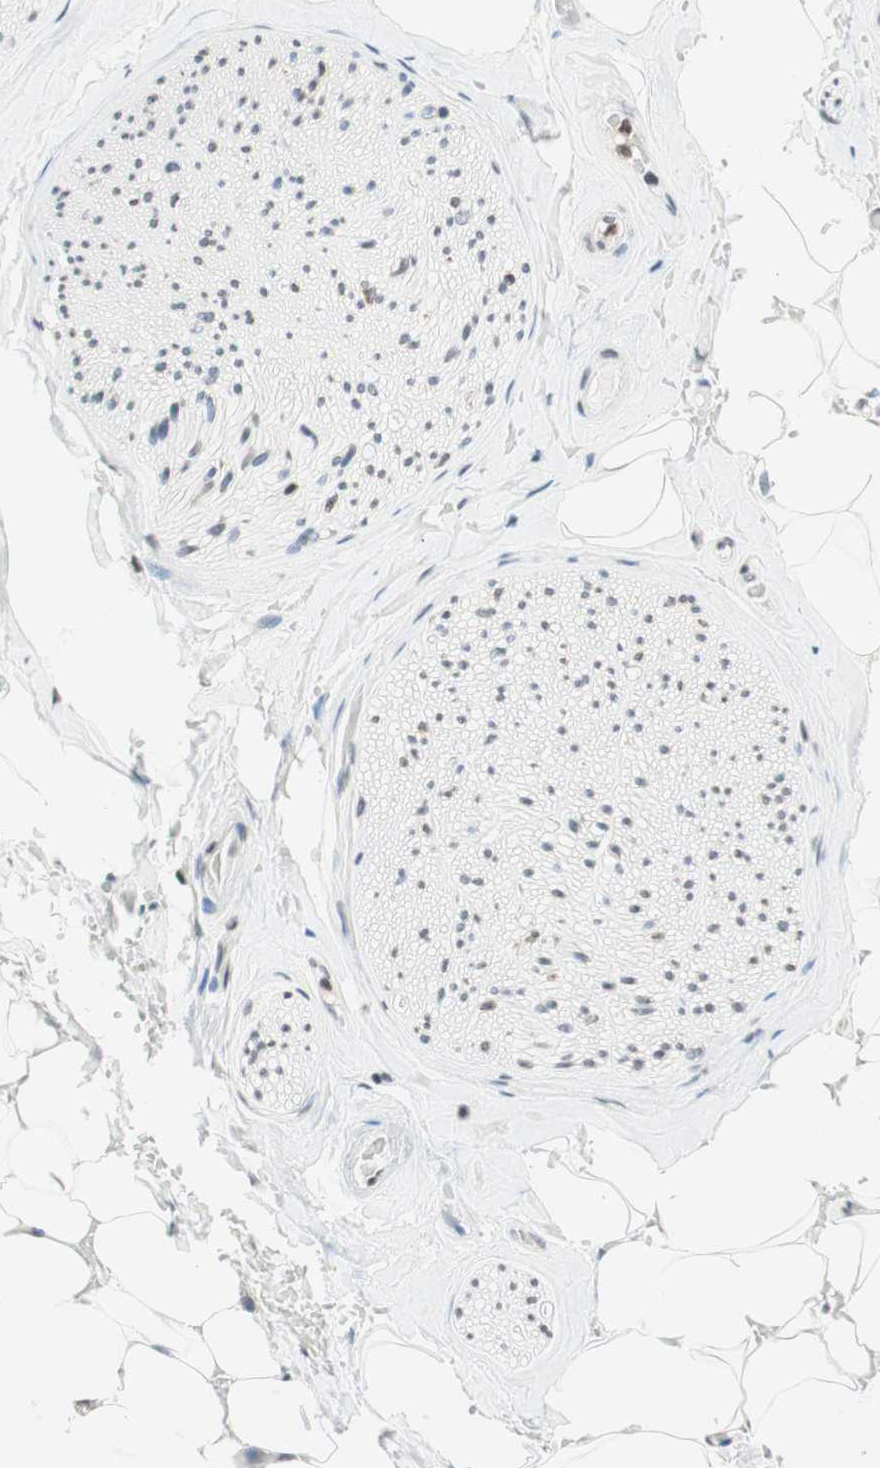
{"staining": {"intensity": "negative", "quantity": "none", "location": "none"}, "tissue": "adipose tissue", "cell_type": "Adipocytes", "image_type": "normal", "snomed": [{"axis": "morphology", "description": "Normal tissue, NOS"}, {"axis": "topography", "description": "Peripheral nerve tissue"}], "caption": "Human adipose tissue stained for a protein using immunohistochemistry (IHC) displays no positivity in adipocytes.", "gene": "WIPF1", "patient": {"sex": "male", "age": 70}}